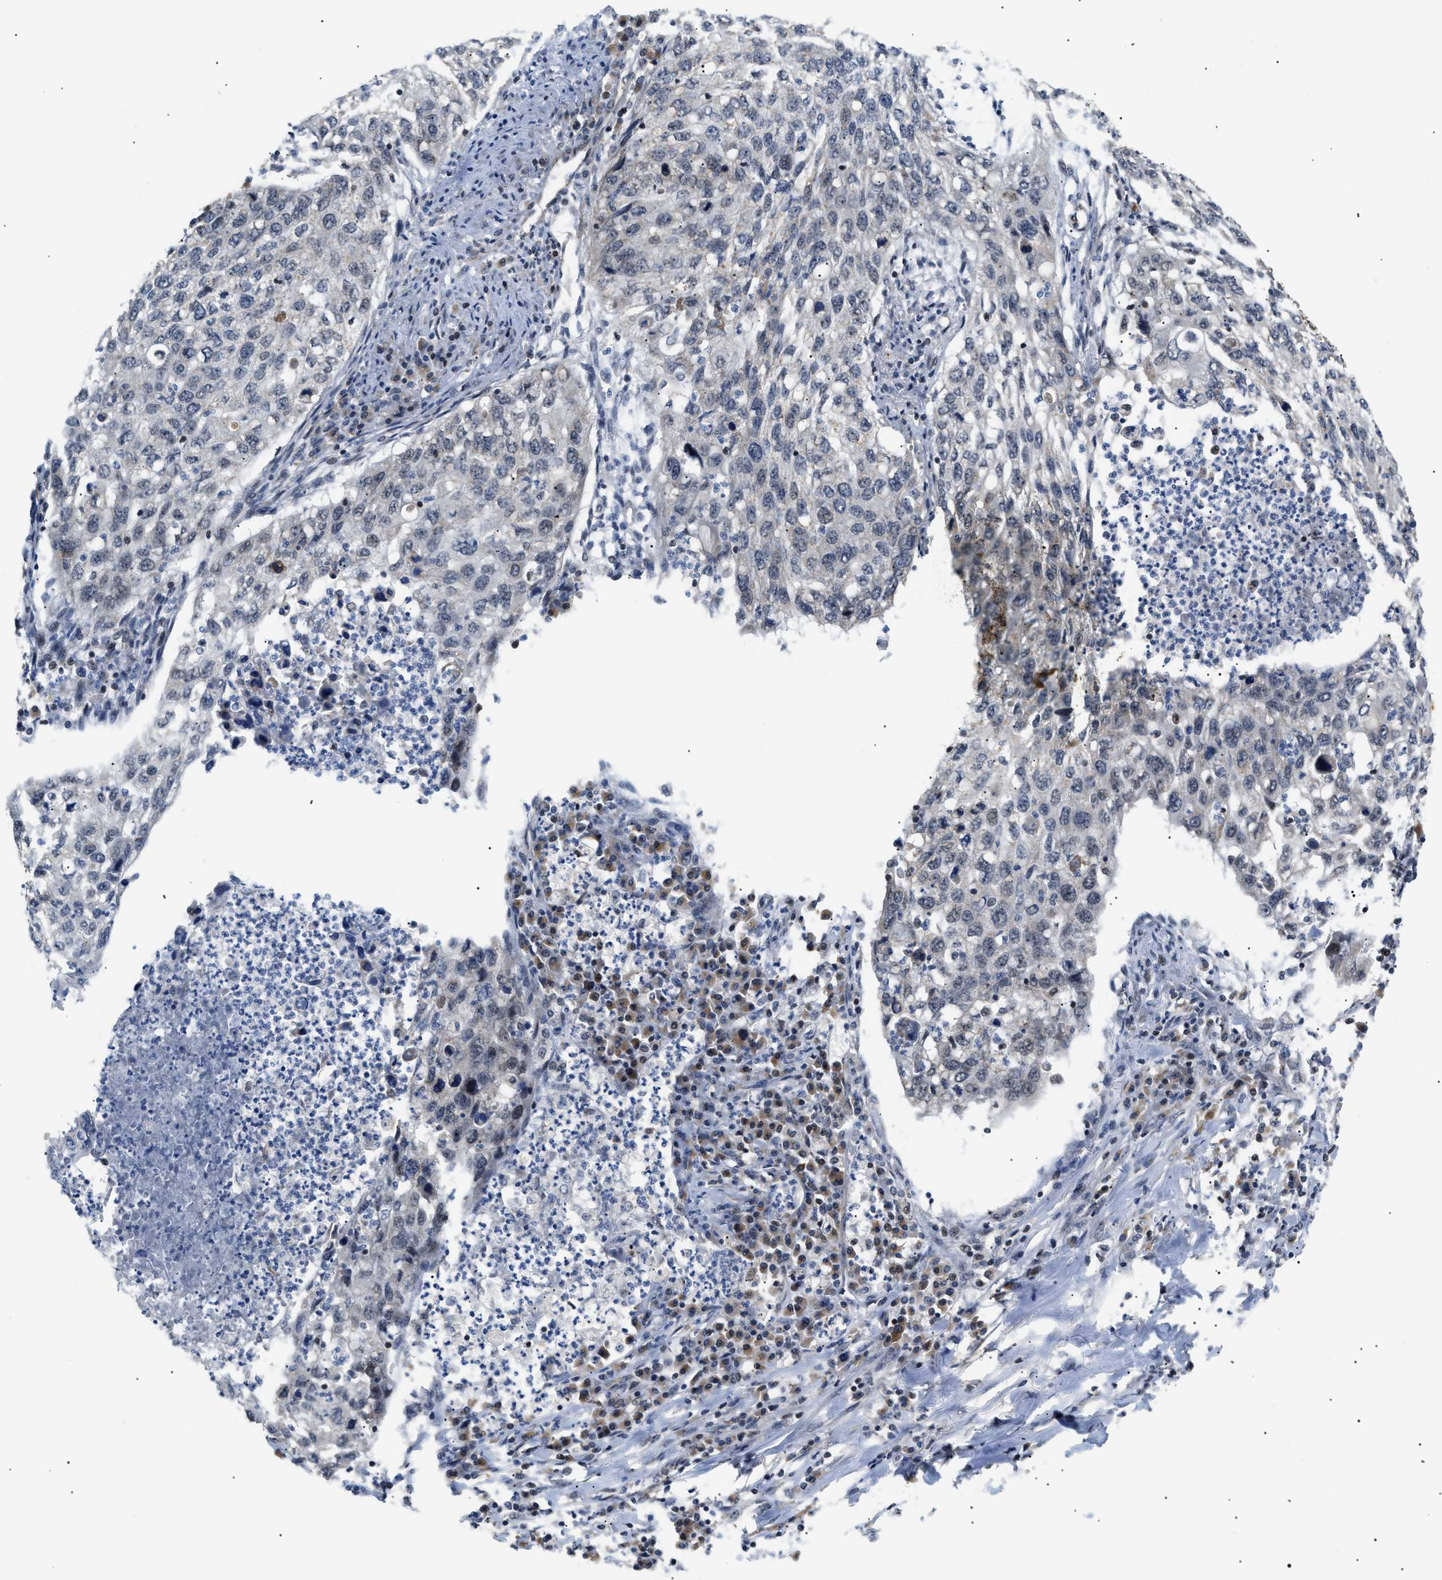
{"staining": {"intensity": "negative", "quantity": "none", "location": "none"}, "tissue": "lung cancer", "cell_type": "Tumor cells", "image_type": "cancer", "snomed": [{"axis": "morphology", "description": "Squamous cell carcinoma, NOS"}, {"axis": "topography", "description": "Lung"}], "caption": "This micrograph is of squamous cell carcinoma (lung) stained with immunohistochemistry (IHC) to label a protein in brown with the nuclei are counter-stained blue. There is no expression in tumor cells.", "gene": "ZBTB11", "patient": {"sex": "female", "age": 63}}